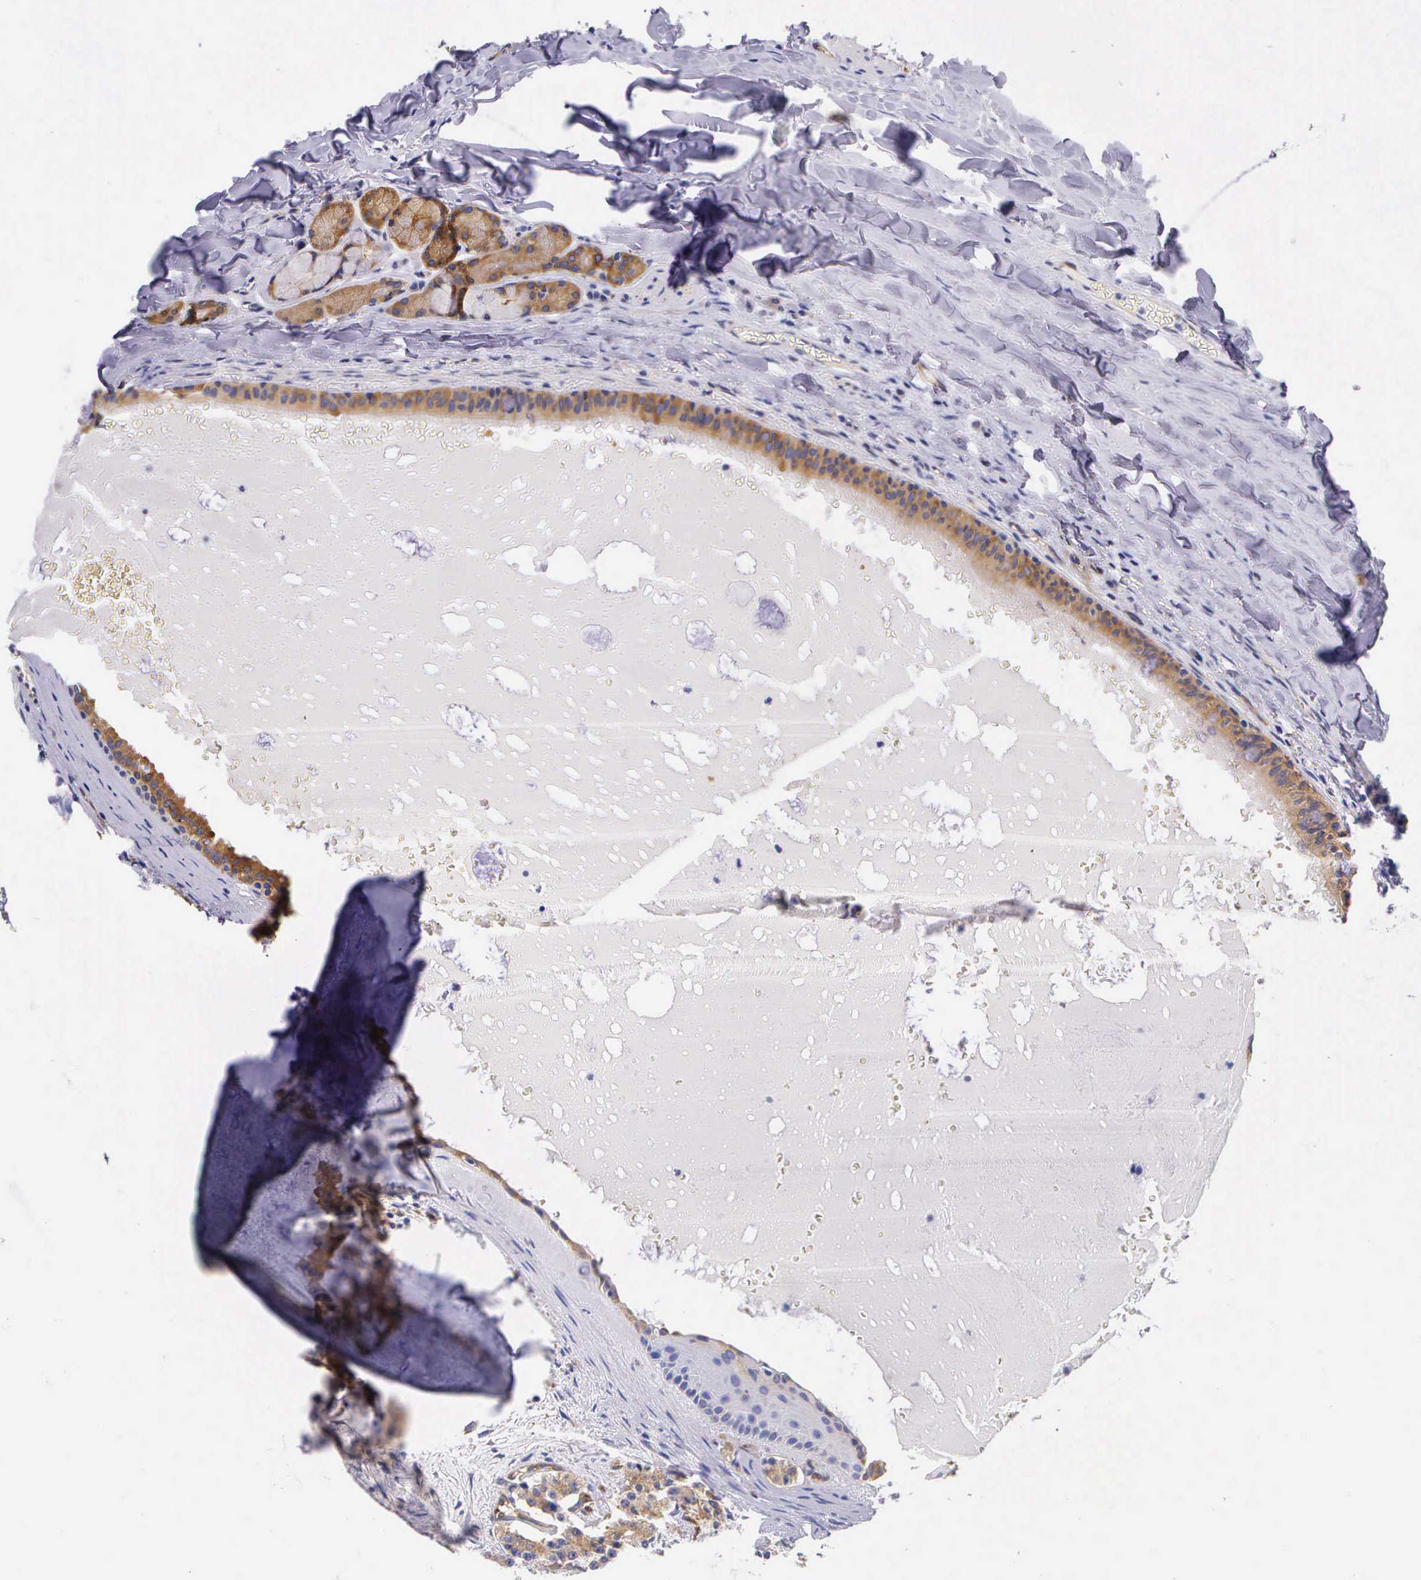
{"staining": {"intensity": "moderate", "quantity": ">75%", "location": "cytoplasmic/membranous"}, "tissue": "carcinoid", "cell_type": "Tumor cells", "image_type": "cancer", "snomed": [{"axis": "morphology", "description": "Carcinoid, malignant, NOS"}, {"axis": "topography", "description": "Bronchus"}], "caption": "Immunohistochemistry (IHC) of carcinoid exhibits medium levels of moderate cytoplasmic/membranous positivity in approximately >75% of tumor cells.", "gene": "BCAR1", "patient": {"sex": "male", "age": 55}}